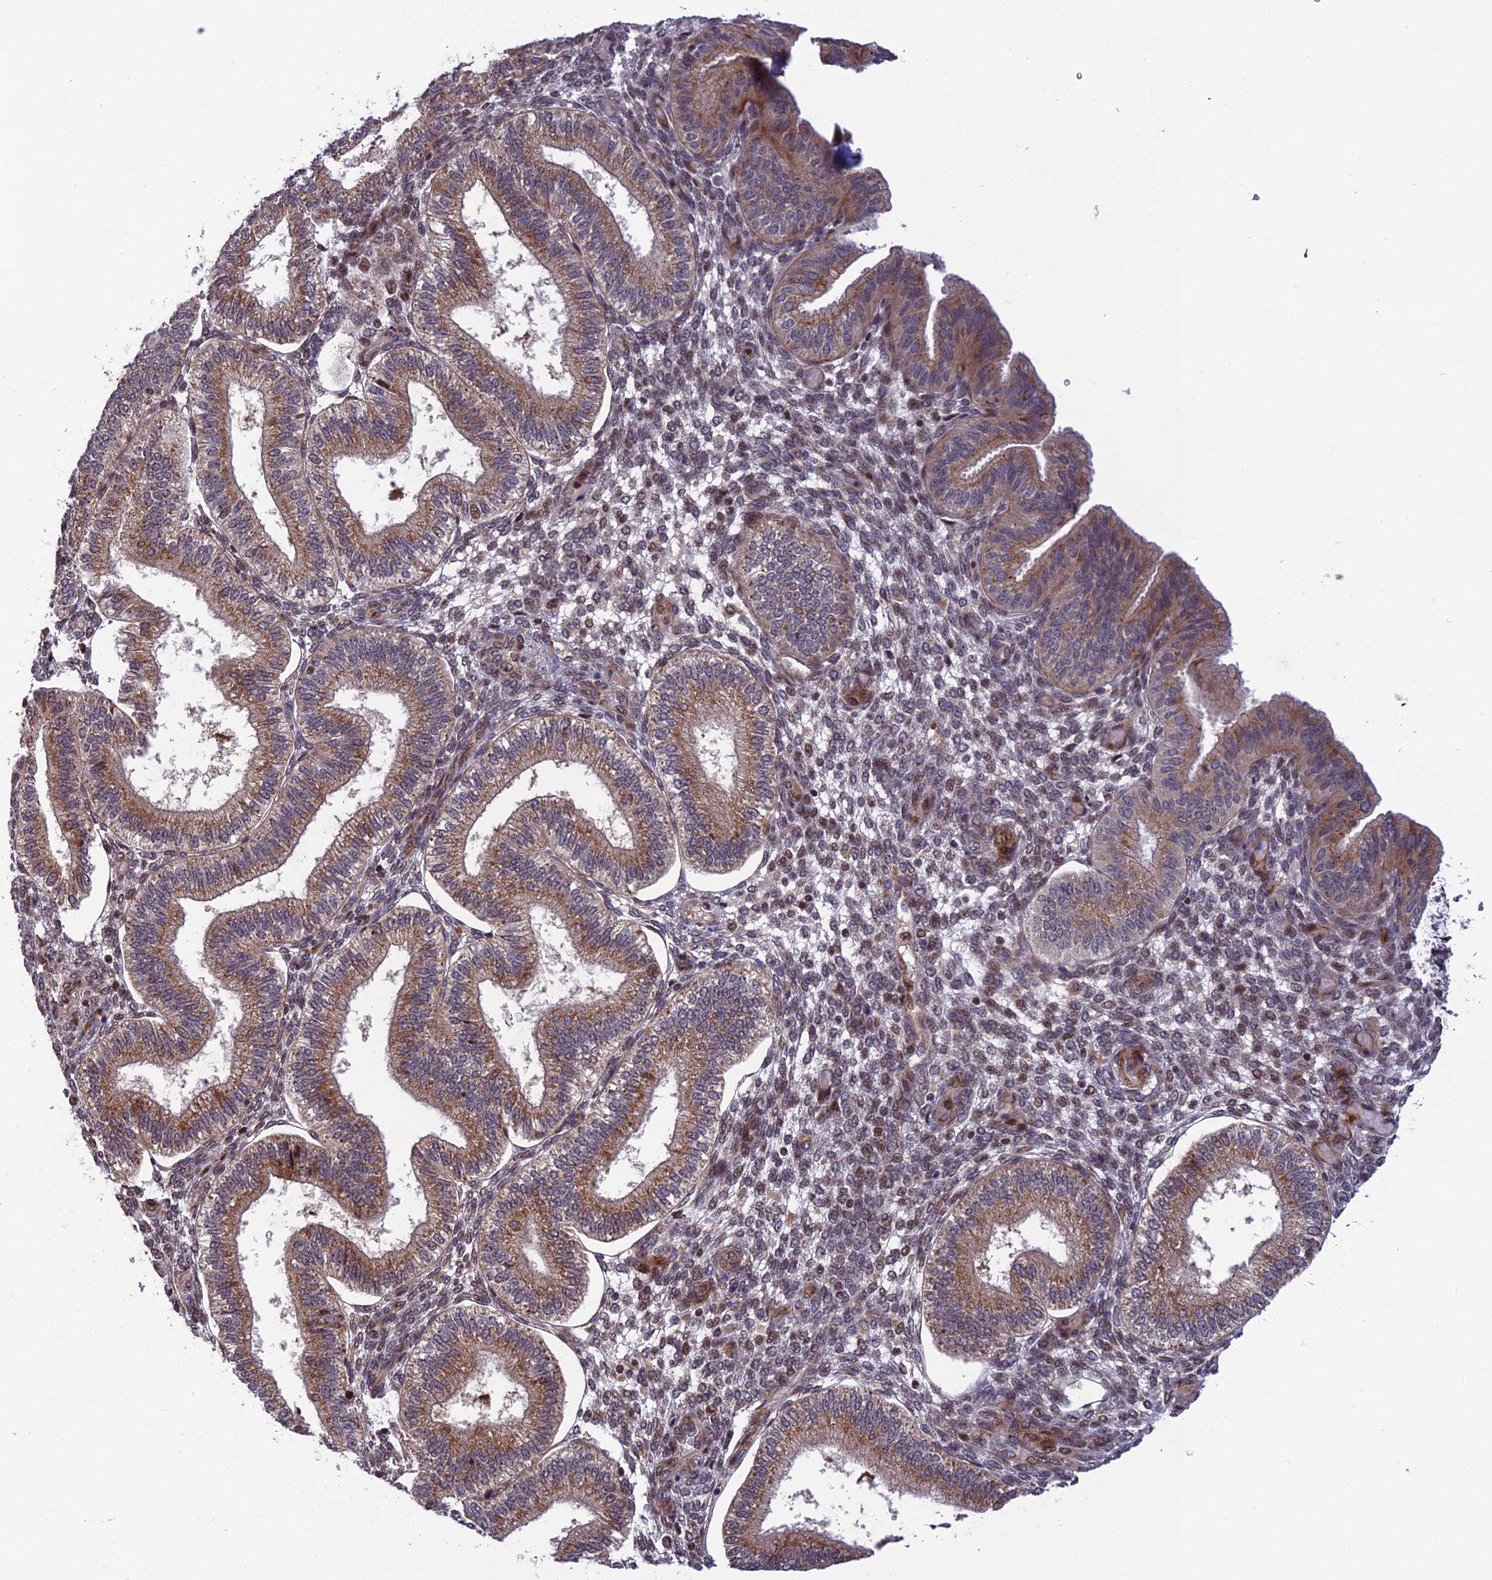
{"staining": {"intensity": "moderate", "quantity": "<25%", "location": "nuclear"}, "tissue": "endometrium", "cell_type": "Cells in endometrial stroma", "image_type": "normal", "snomed": [{"axis": "morphology", "description": "Normal tissue, NOS"}, {"axis": "topography", "description": "Endometrium"}], "caption": "IHC image of unremarkable endometrium: endometrium stained using immunohistochemistry (IHC) displays low levels of moderate protein expression localized specifically in the nuclear of cells in endometrial stroma, appearing as a nuclear brown color.", "gene": "SMIM7", "patient": {"sex": "female", "age": 39}}